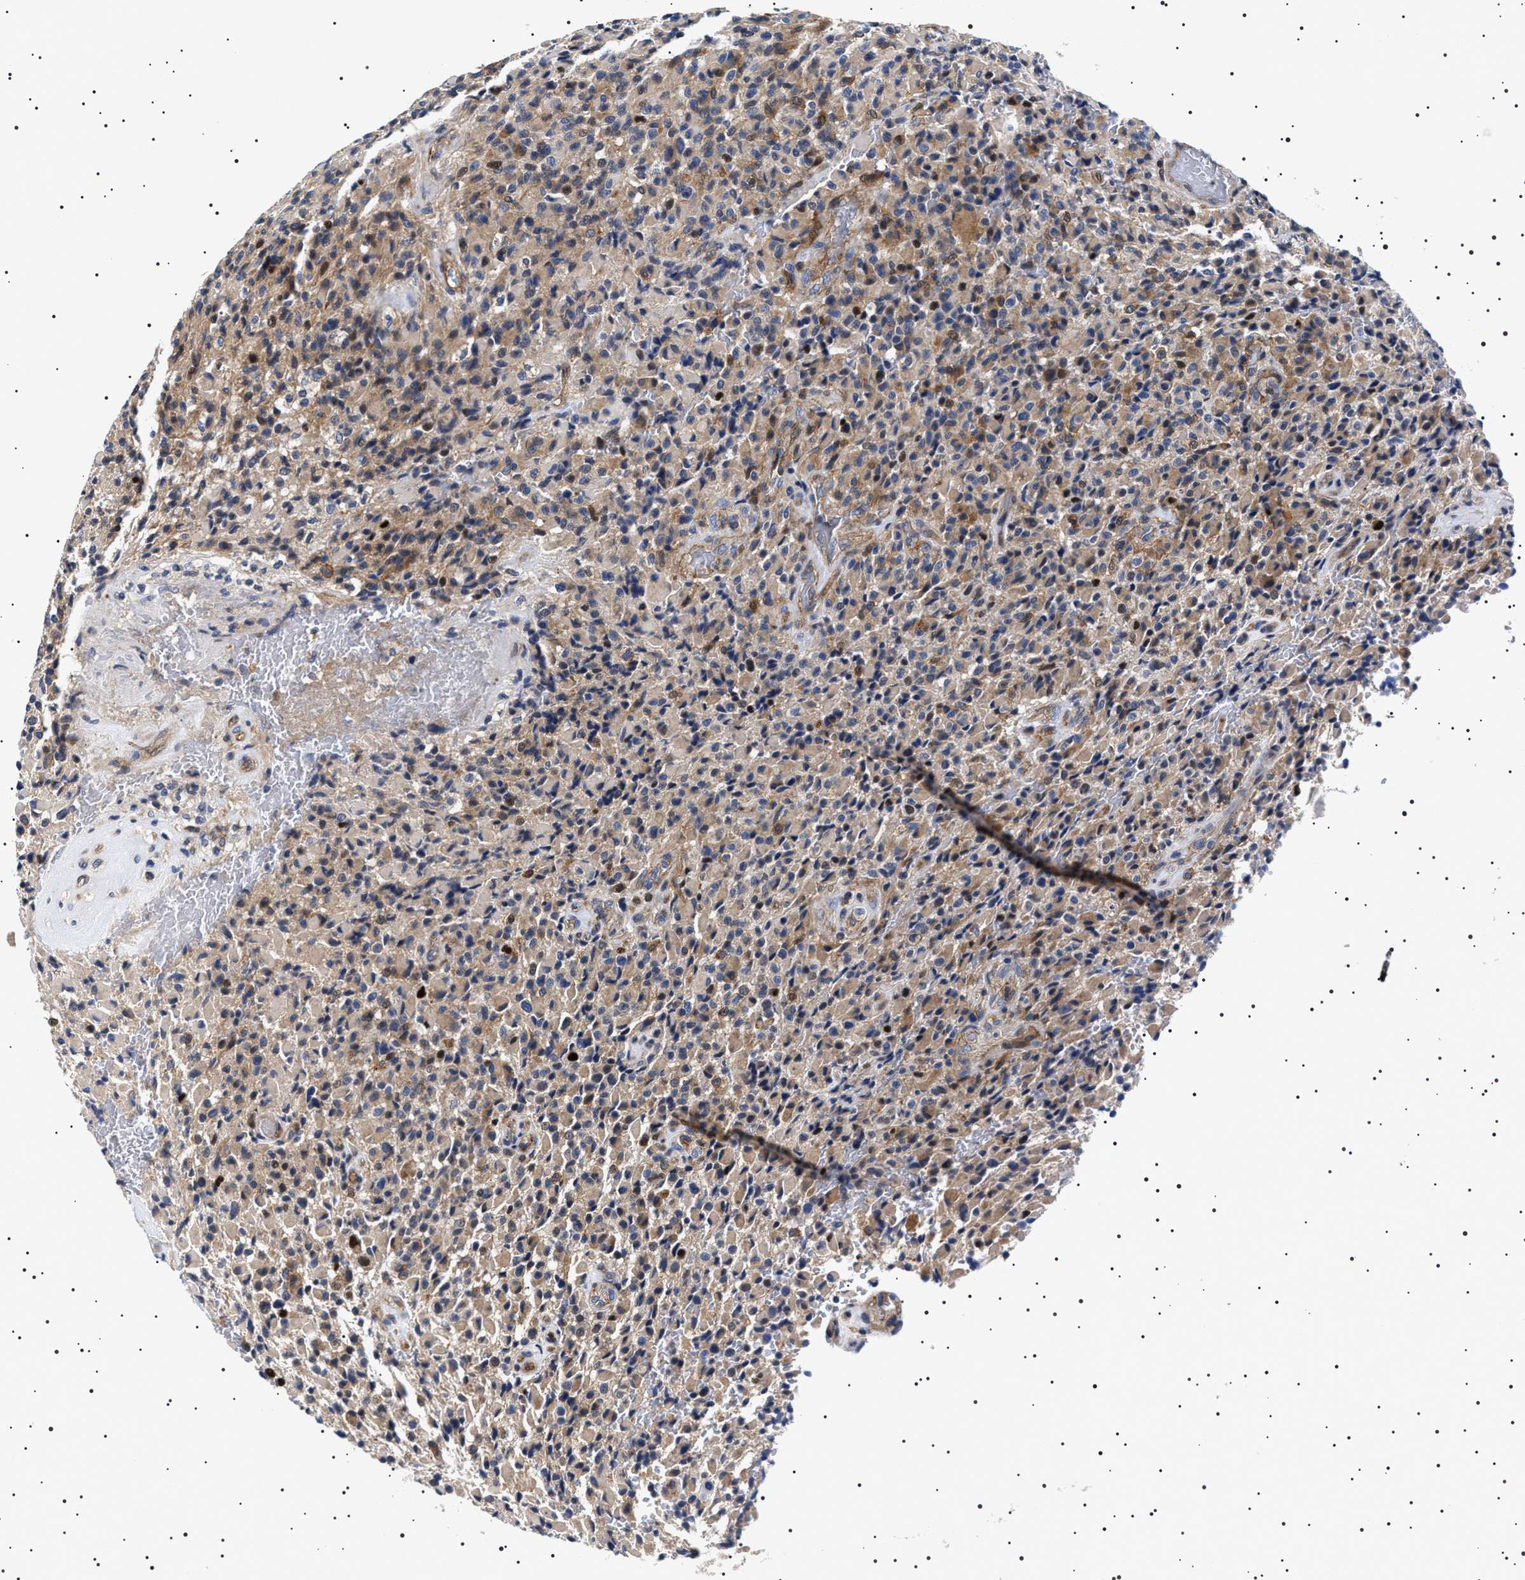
{"staining": {"intensity": "weak", "quantity": "25%-75%", "location": "cytoplasmic/membranous"}, "tissue": "glioma", "cell_type": "Tumor cells", "image_type": "cancer", "snomed": [{"axis": "morphology", "description": "Glioma, malignant, High grade"}, {"axis": "topography", "description": "Brain"}], "caption": "Tumor cells display low levels of weak cytoplasmic/membranous staining in approximately 25%-75% of cells in glioma. The protein is stained brown, and the nuclei are stained in blue (DAB (3,3'-diaminobenzidine) IHC with brightfield microscopy, high magnification).", "gene": "SLC4A7", "patient": {"sex": "male", "age": 71}}